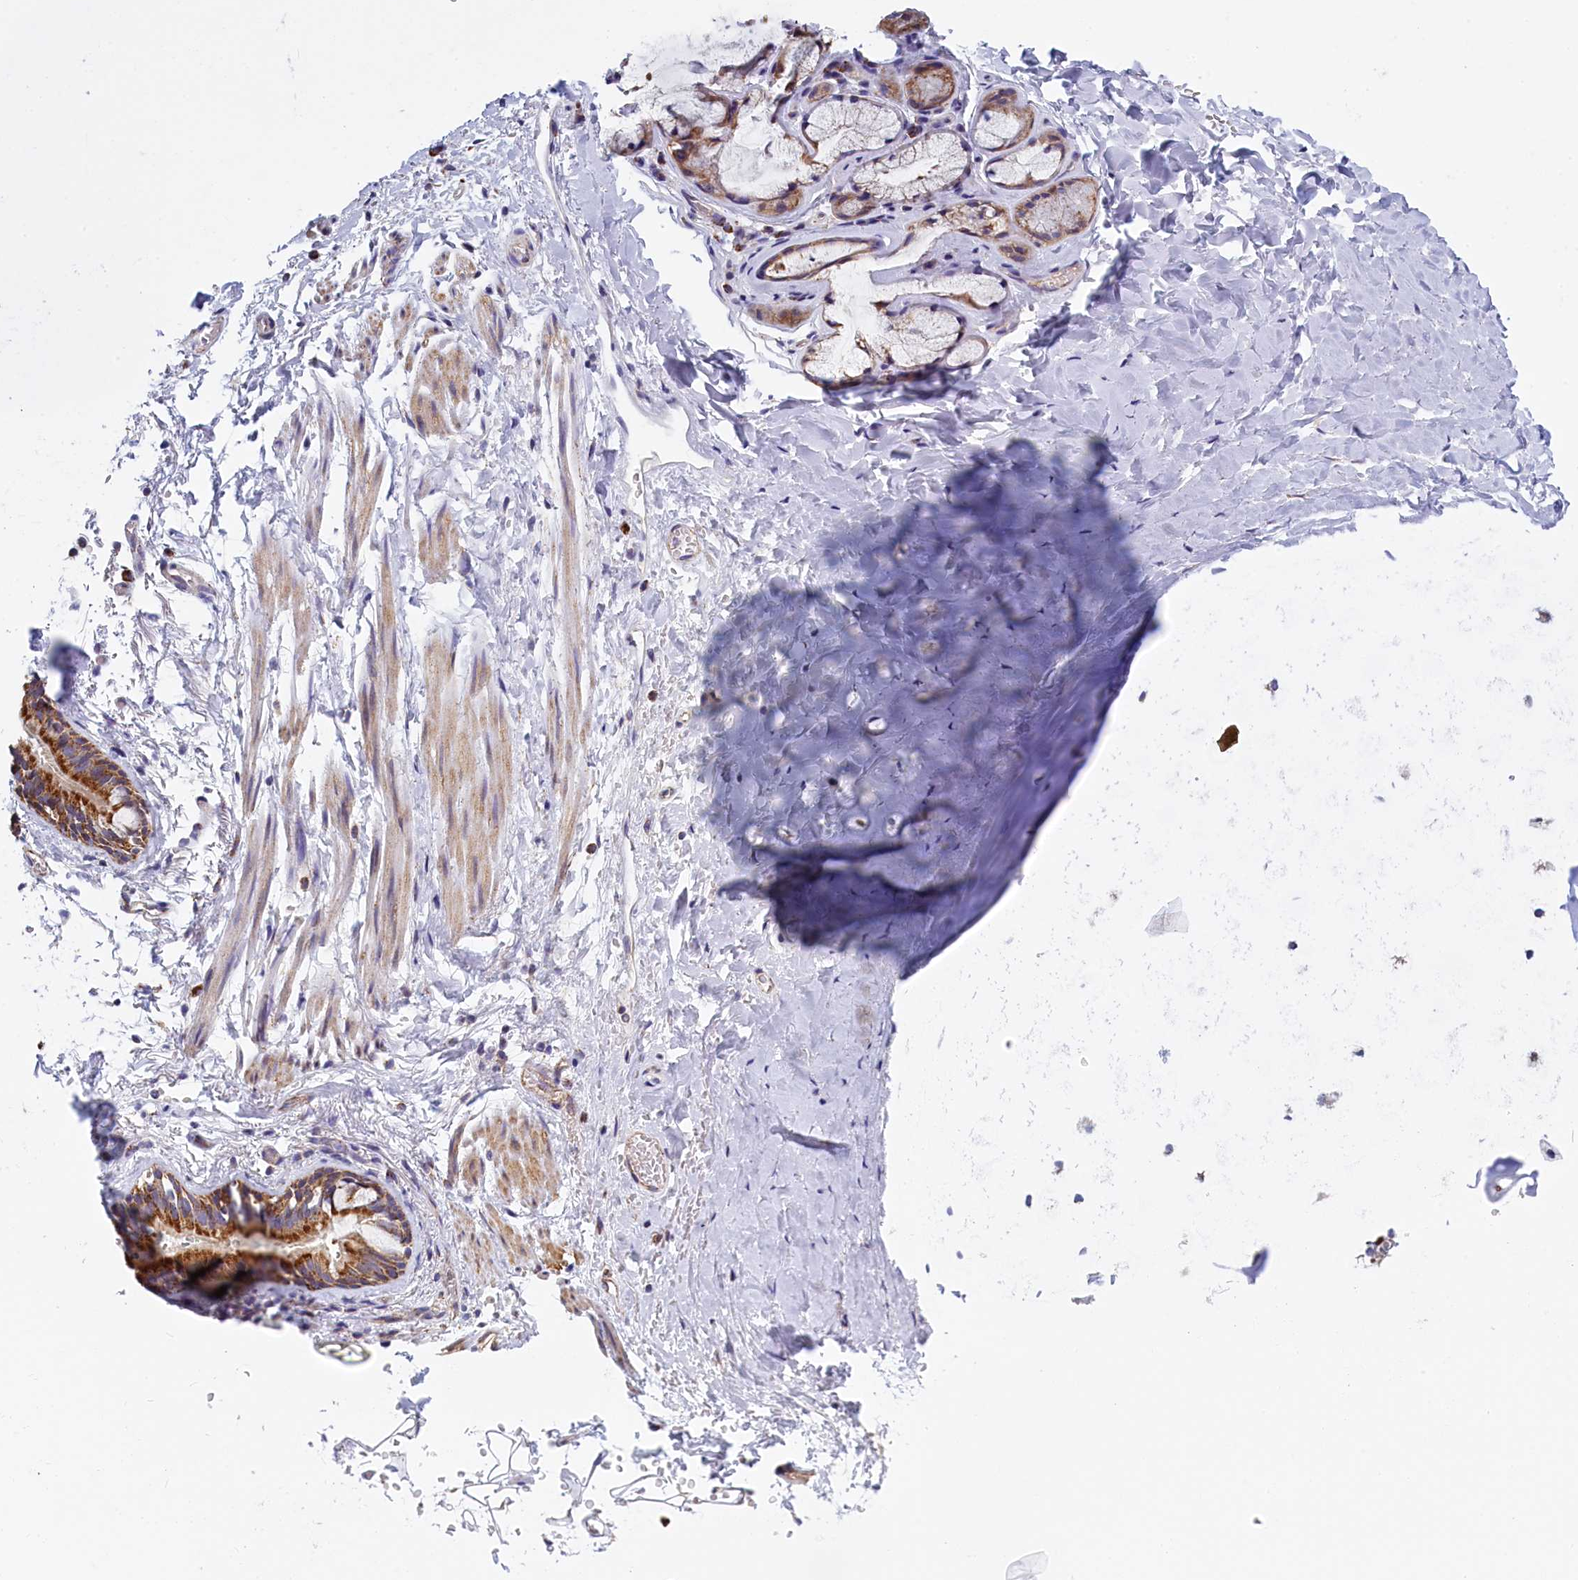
{"staining": {"intensity": "negative", "quantity": "none", "location": "none"}, "tissue": "adipose tissue", "cell_type": "Adipocytes", "image_type": "normal", "snomed": [{"axis": "morphology", "description": "Normal tissue, NOS"}, {"axis": "topography", "description": "Lymph node"}, {"axis": "topography", "description": "Bronchus"}], "caption": "The histopathology image shows no significant positivity in adipocytes of adipose tissue. (DAB (3,3'-diaminobenzidine) IHC with hematoxylin counter stain).", "gene": "IFT122", "patient": {"sex": "male", "age": 63}}